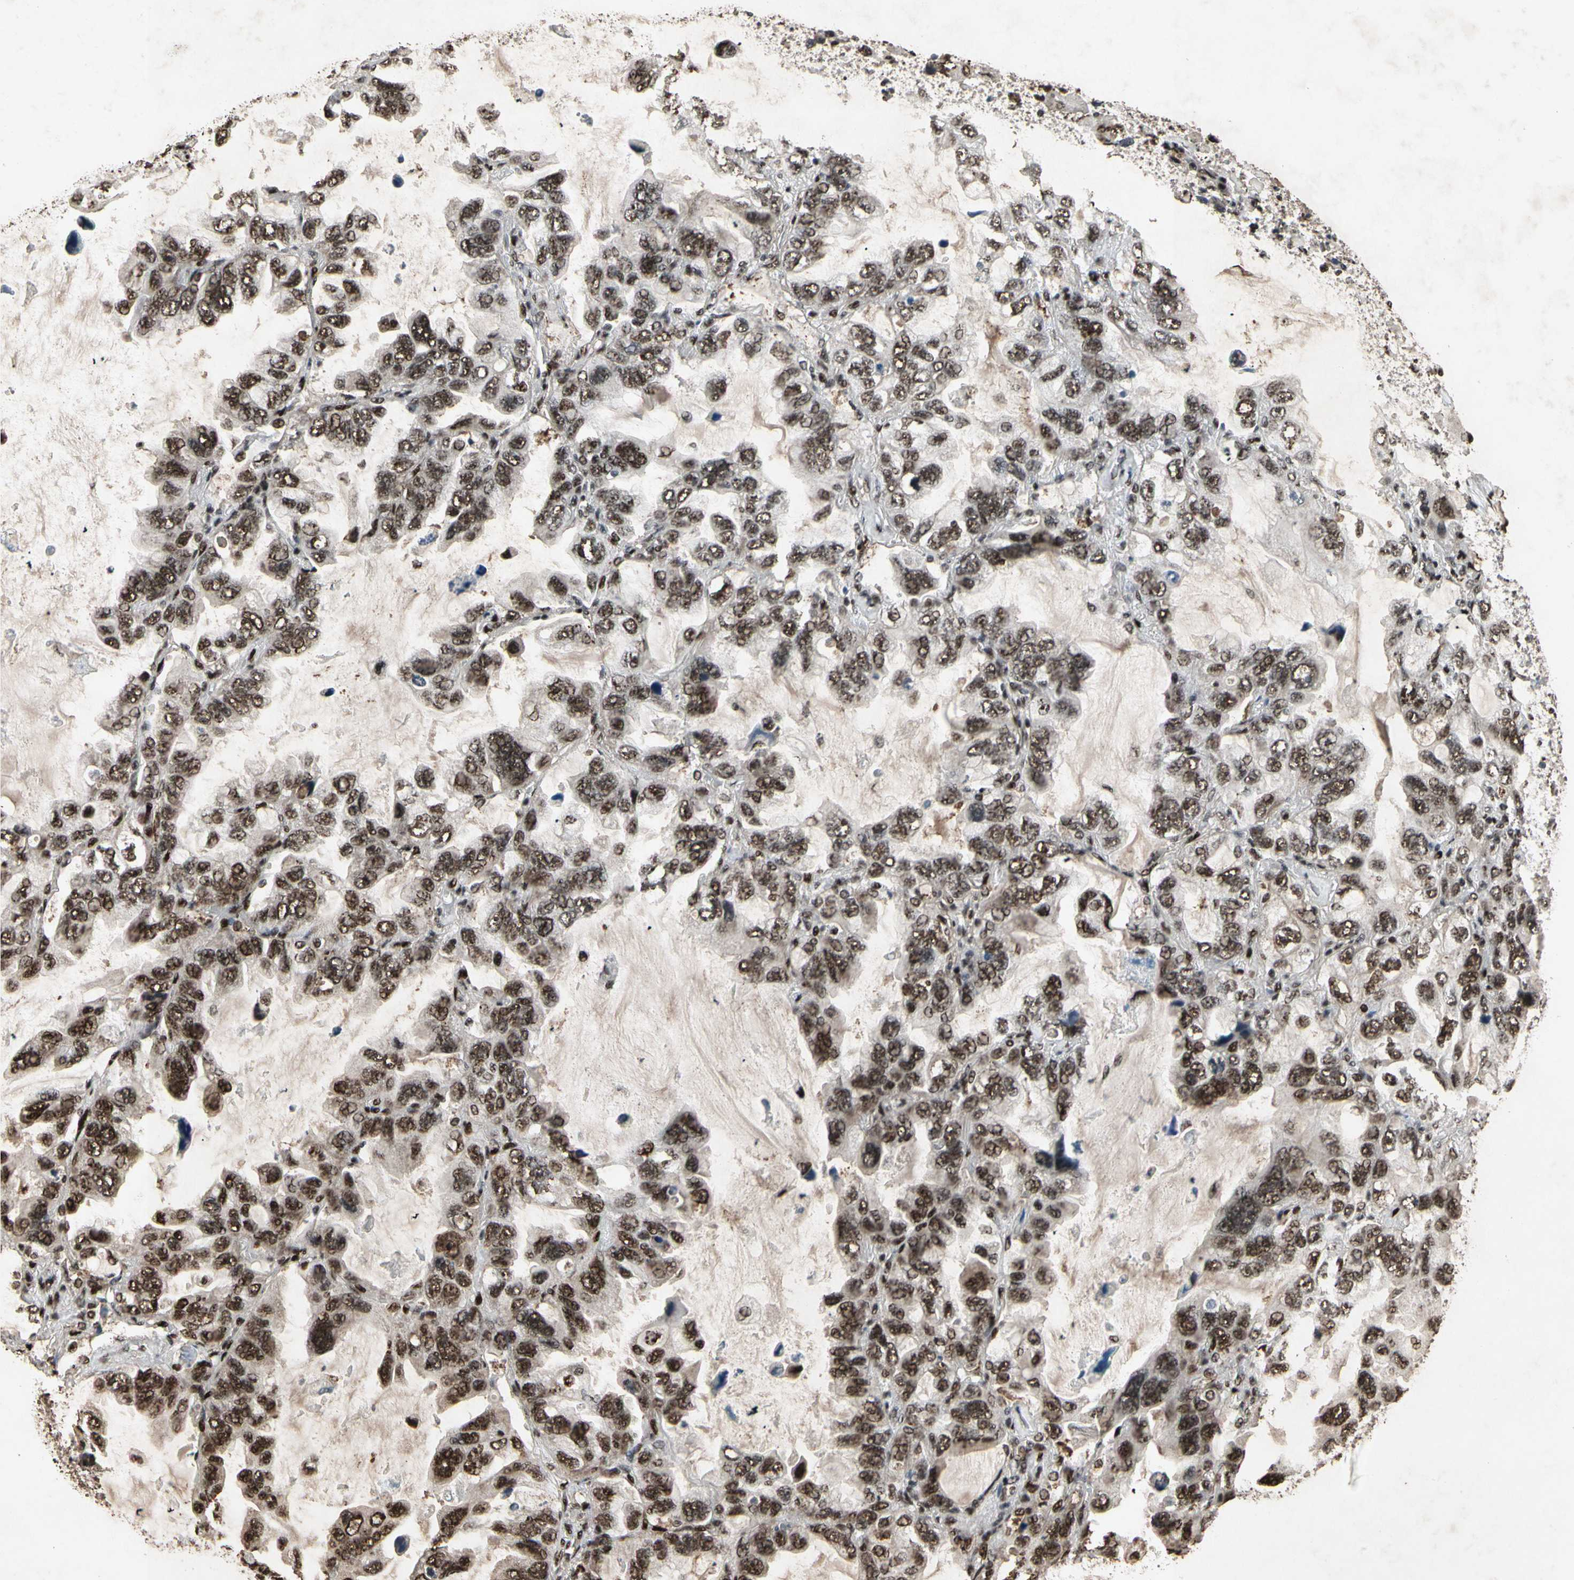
{"staining": {"intensity": "strong", "quantity": ">75%", "location": "nuclear"}, "tissue": "lung cancer", "cell_type": "Tumor cells", "image_type": "cancer", "snomed": [{"axis": "morphology", "description": "Squamous cell carcinoma, NOS"}, {"axis": "topography", "description": "Lung"}], "caption": "Protein analysis of squamous cell carcinoma (lung) tissue exhibits strong nuclear expression in about >75% of tumor cells.", "gene": "TBX2", "patient": {"sex": "female", "age": 73}}